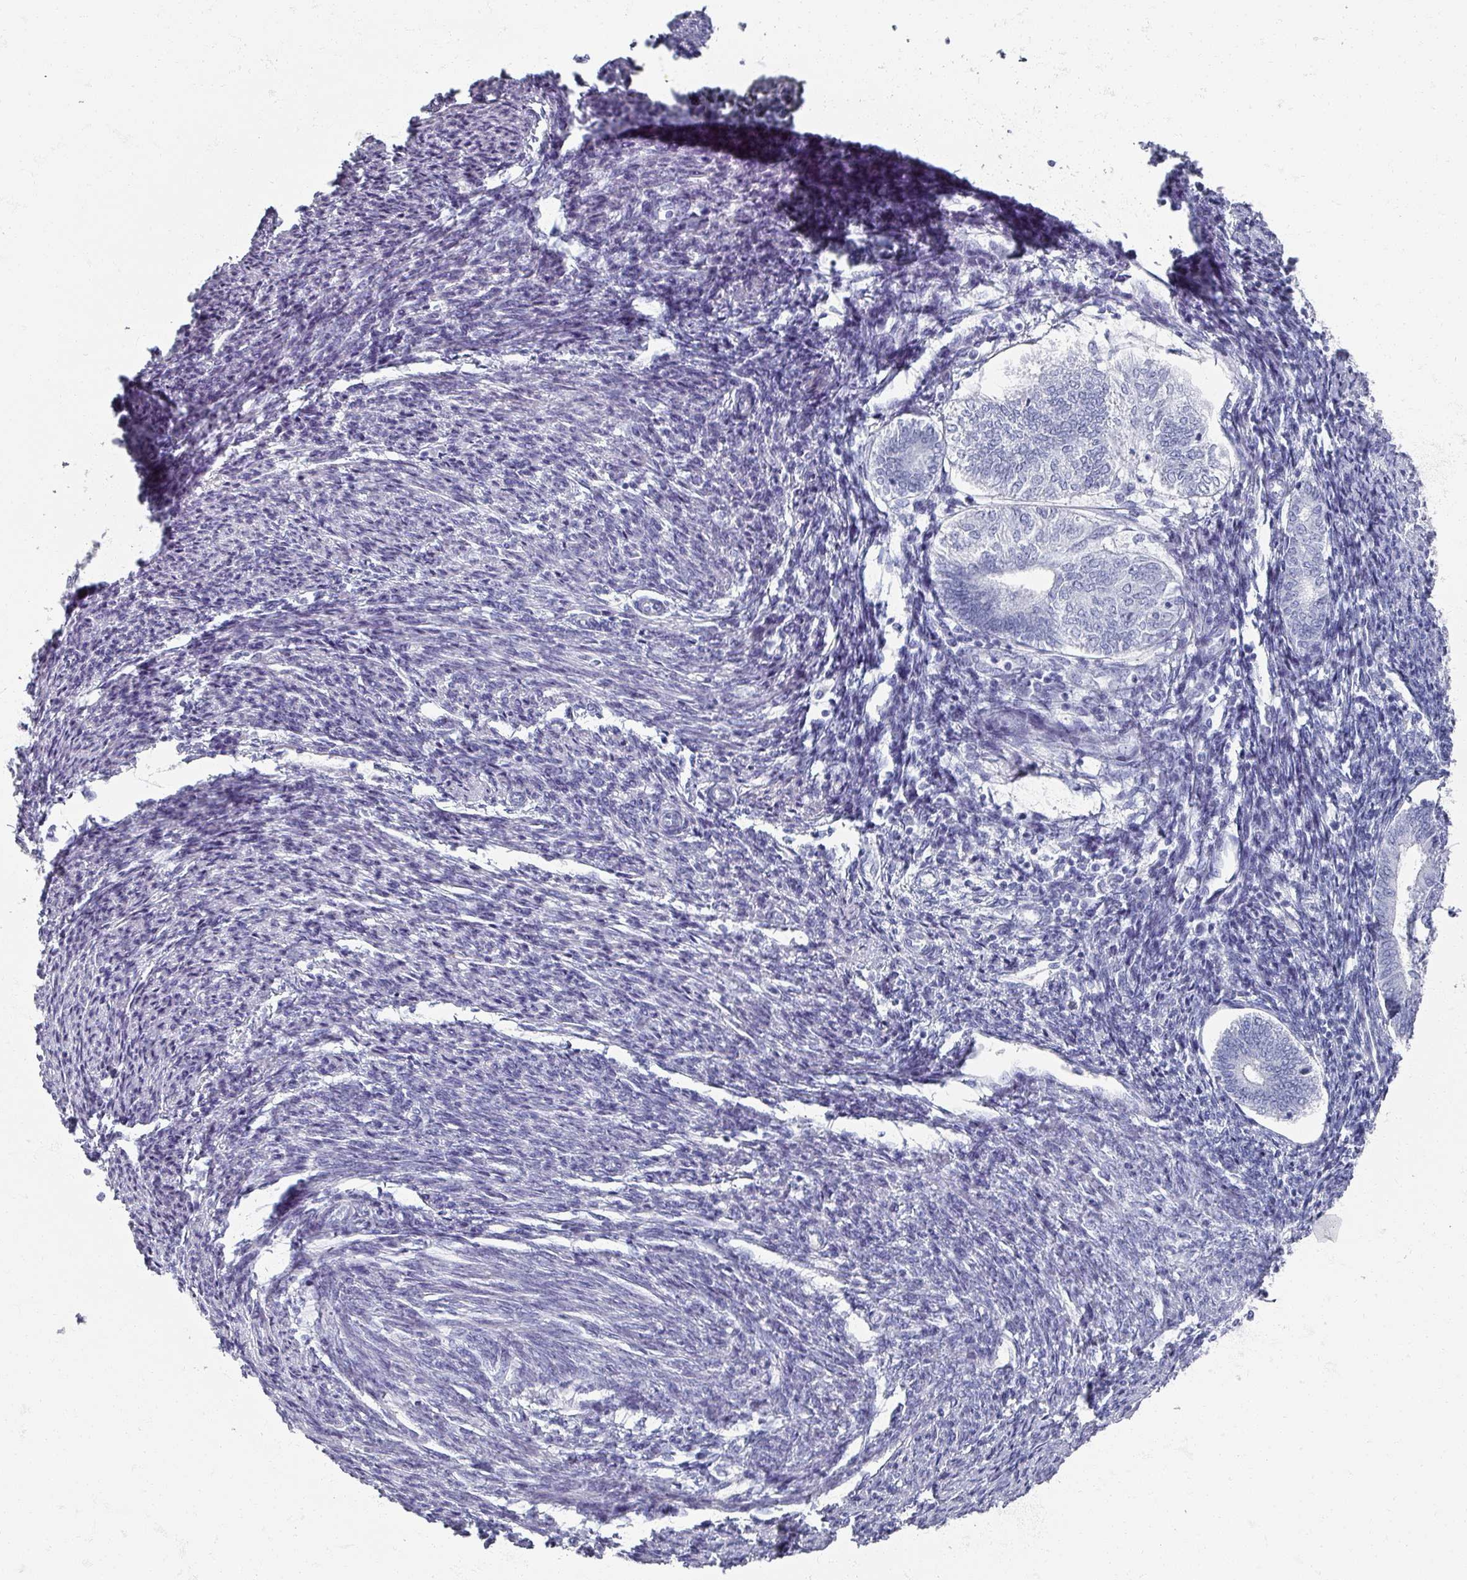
{"staining": {"intensity": "negative", "quantity": "none", "location": "none"}, "tissue": "smooth muscle", "cell_type": "Smooth muscle cells", "image_type": "normal", "snomed": [{"axis": "morphology", "description": "Normal tissue, NOS"}, {"axis": "topography", "description": "Smooth muscle"}, {"axis": "topography", "description": "Uterus"}], "caption": "A high-resolution histopathology image shows immunohistochemistry (IHC) staining of unremarkable smooth muscle, which reveals no significant expression in smooth muscle cells. Nuclei are stained in blue.", "gene": "OMG", "patient": {"sex": "female", "age": 59}}